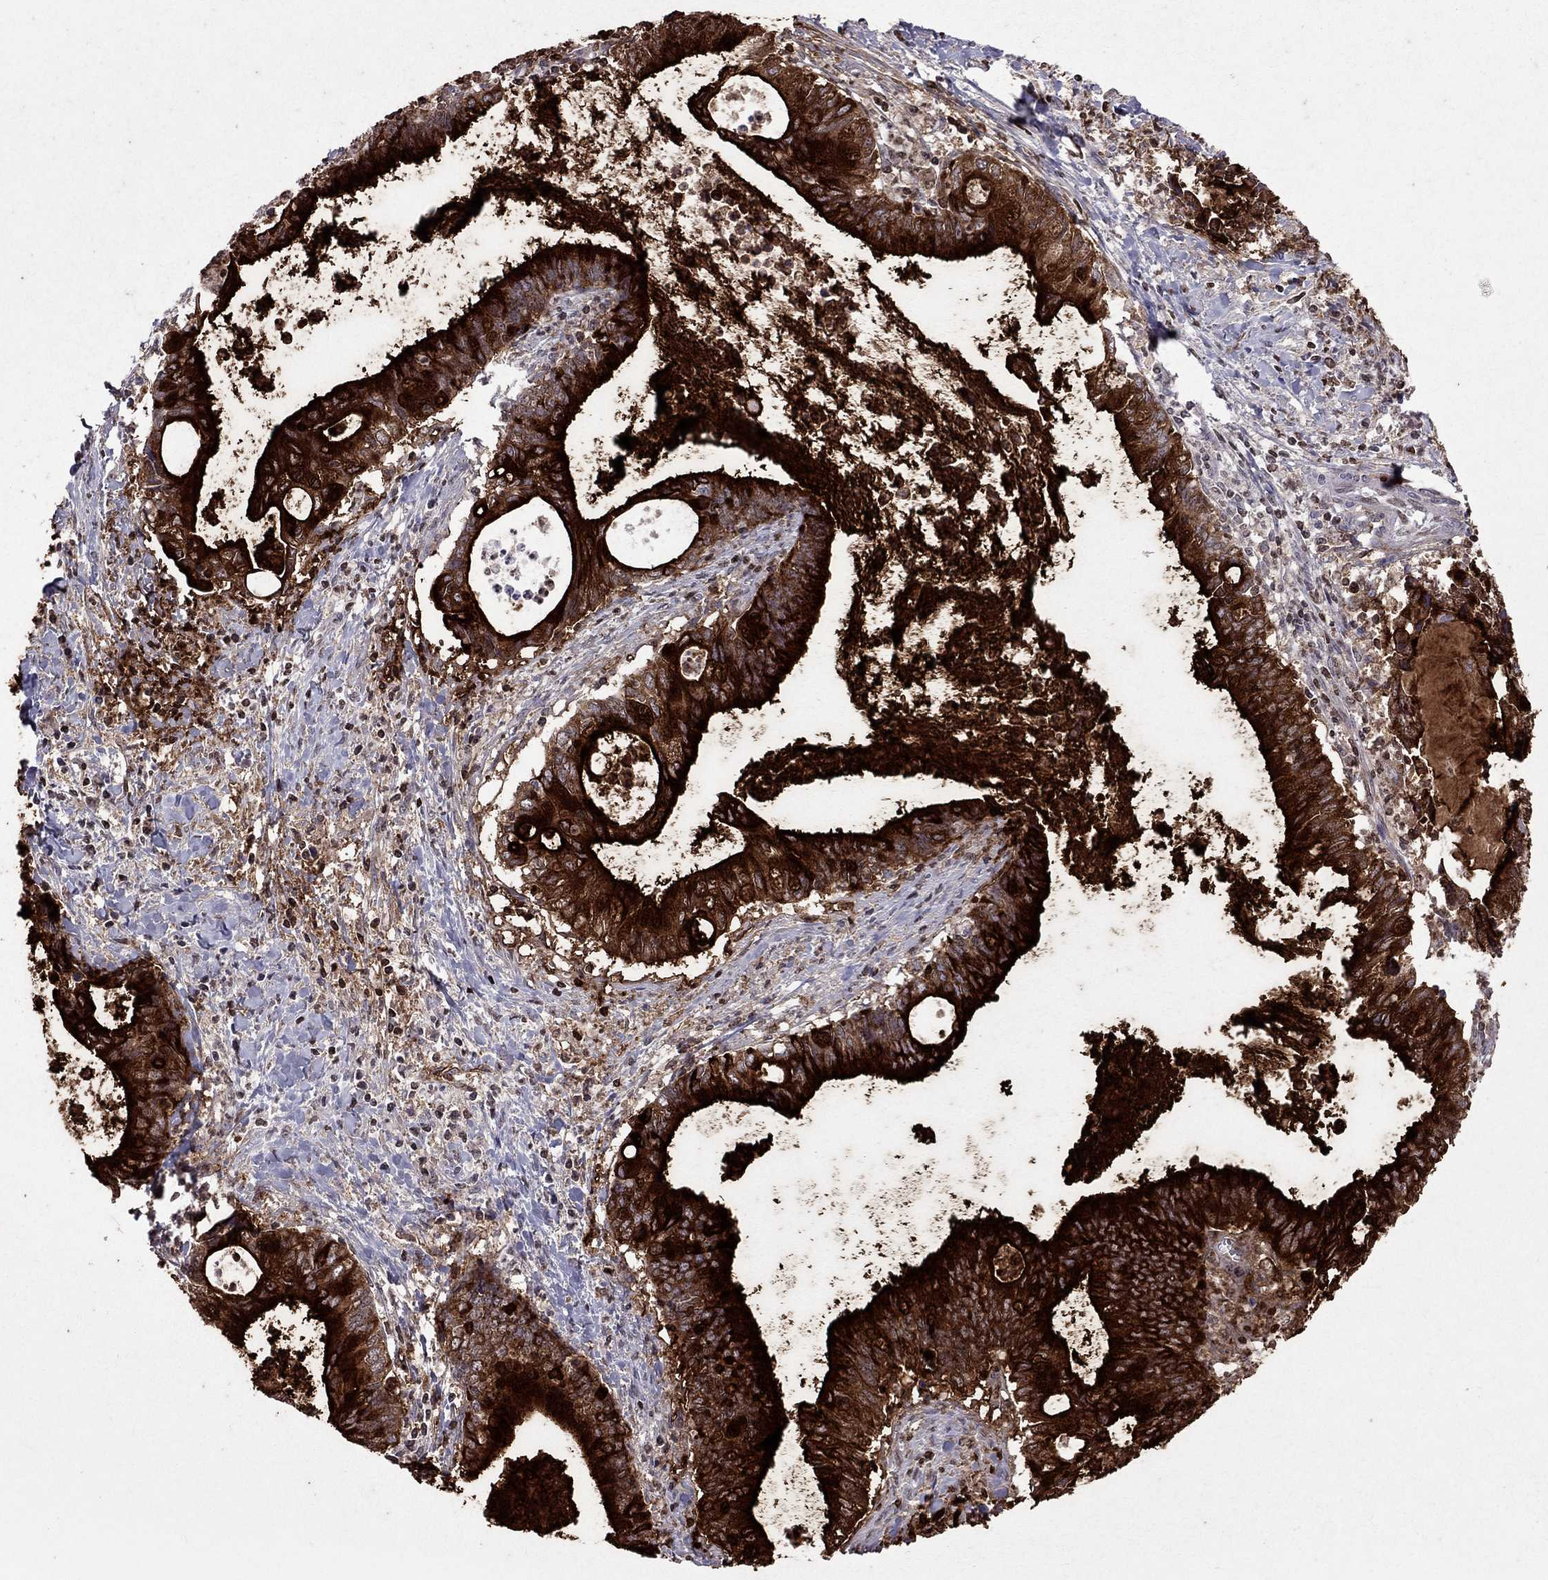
{"staining": {"intensity": "strong", "quantity": ">75%", "location": "cytoplasmic/membranous"}, "tissue": "cervical cancer", "cell_type": "Tumor cells", "image_type": "cancer", "snomed": [{"axis": "morphology", "description": "Adenocarcinoma, NOS"}, {"axis": "topography", "description": "Cervix"}], "caption": "Protein analysis of cervical cancer tissue displays strong cytoplasmic/membranous expression in about >75% of tumor cells. The protein is stained brown, and the nuclei are stained in blue (DAB IHC with brightfield microscopy, high magnification).", "gene": "MUC16", "patient": {"sex": "female", "age": 42}}